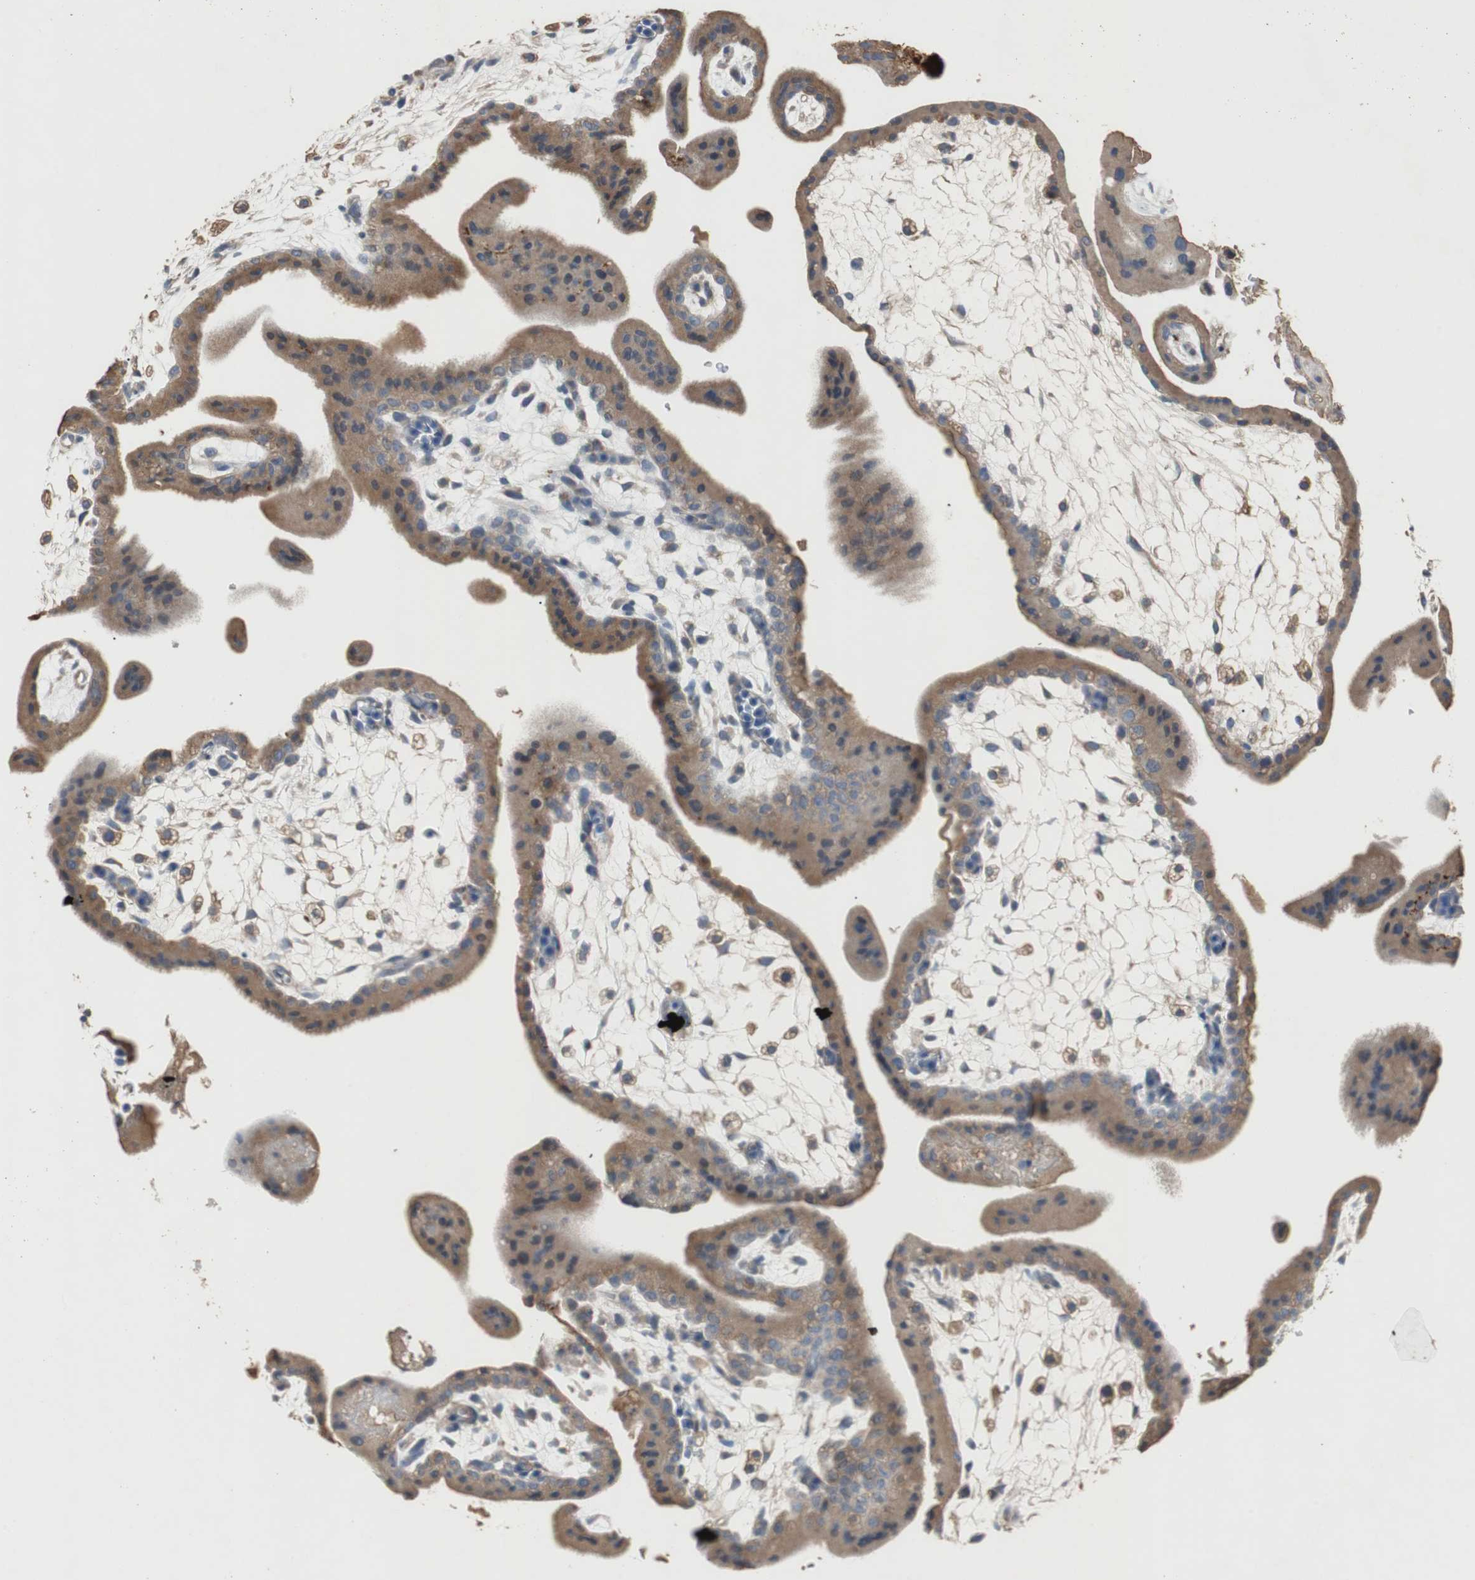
{"staining": {"intensity": "weak", "quantity": ">75%", "location": "cytoplasmic/membranous"}, "tissue": "placenta", "cell_type": "Decidual cells", "image_type": "normal", "snomed": [{"axis": "morphology", "description": "Normal tissue, NOS"}, {"axis": "topography", "description": "Placenta"}], "caption": "Protein expression analysis of unremarkable human placenta reveals weak cytoplasmic/membranous expression in approximately >75% of decidual cells. (brown staining indicates protein expression, while blue staining denotes nuclei).", "gene": "TNFRSF14", "patient": {"sex": "female", "age": 35}}